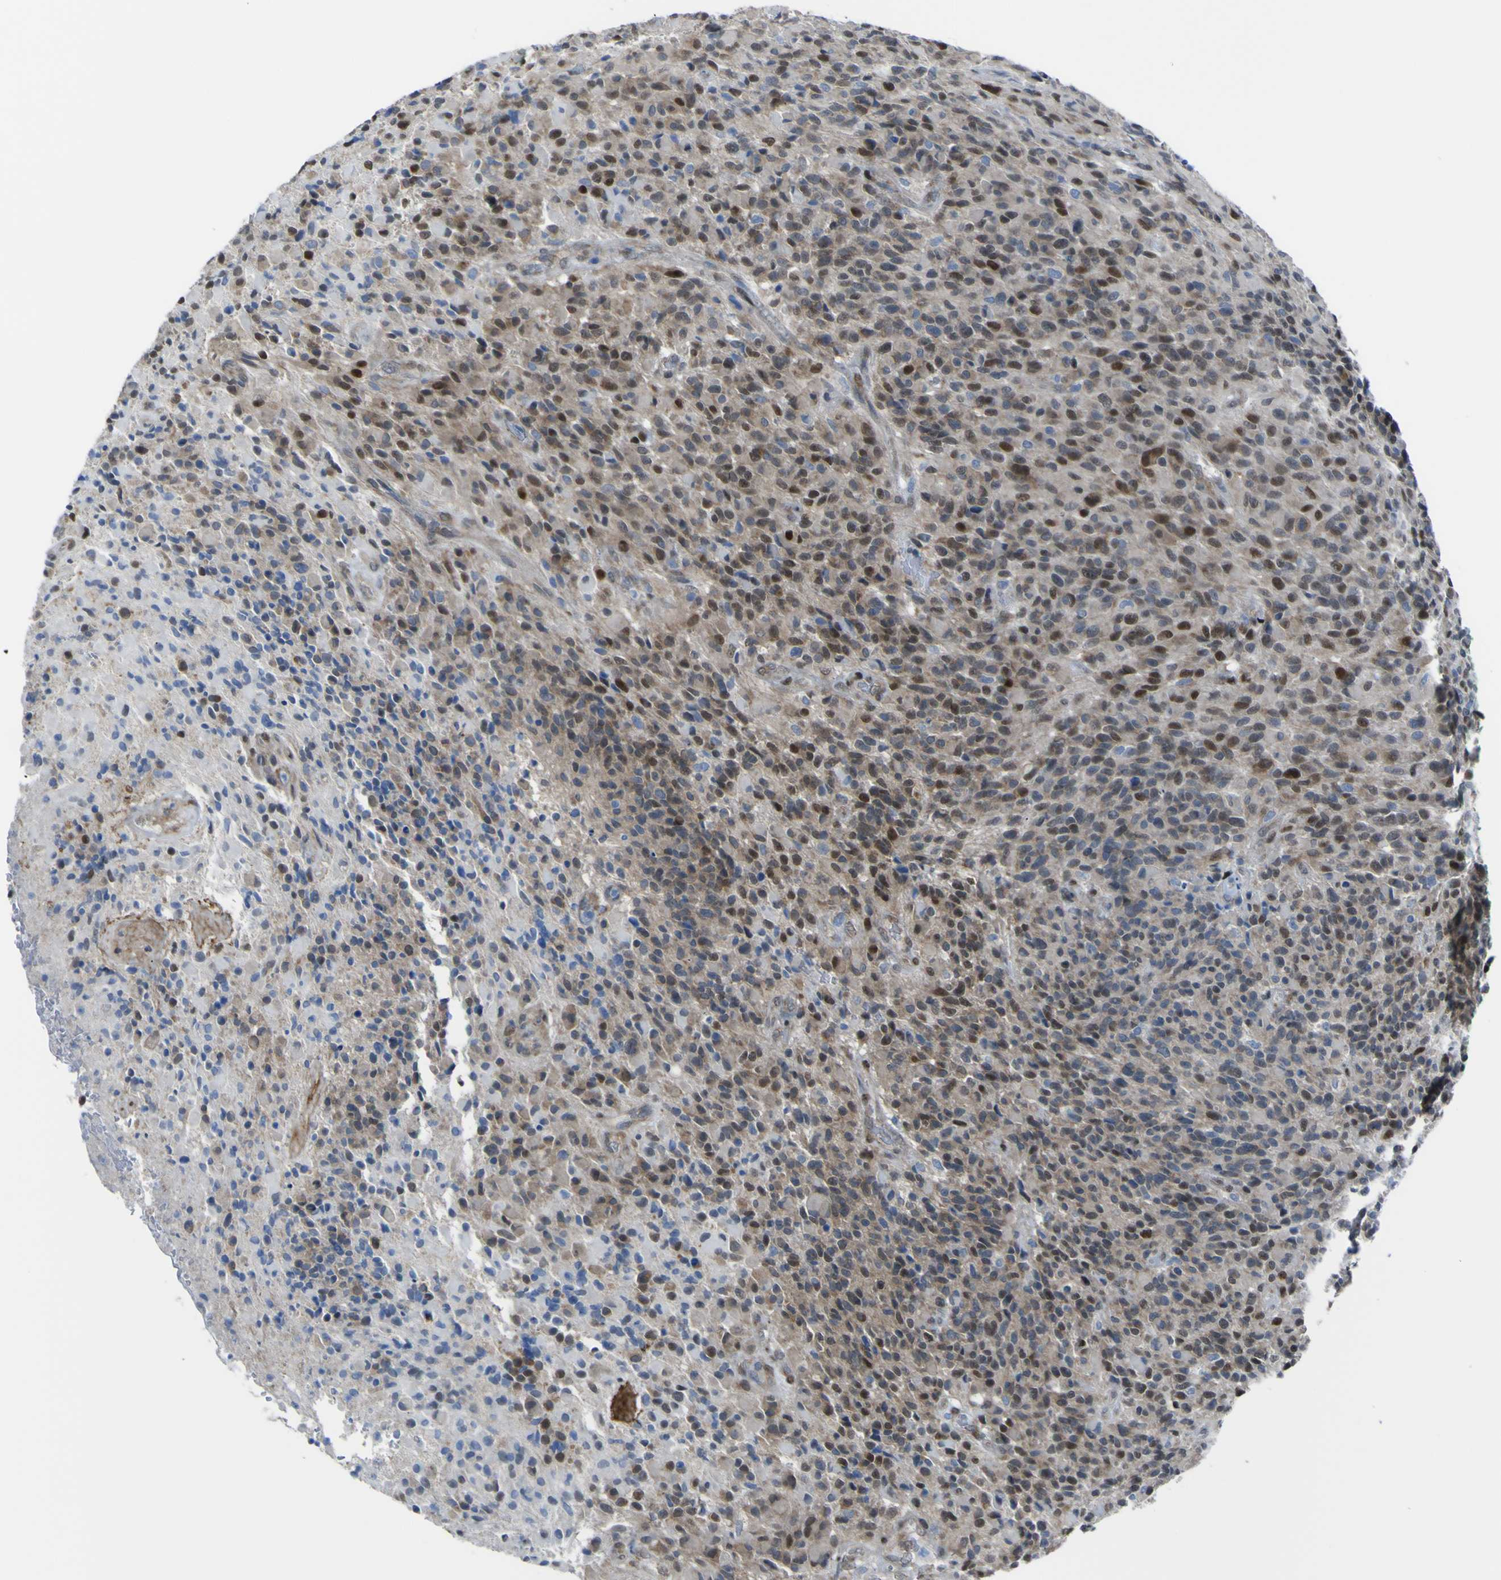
{"staining": {"intensity": "moderate", "quantity": "25%-75%", "location": "cytoplasmic/membranous,nuclear"}, "tissue": "glioma", "cell_type": "Tumor cells", "image_type": "cancer", "snomed": [{"axis": "morphology", "description": "Glioma, malignant, High grade"}, {"axis": "topography", "description": "Brain"}], "caption": "Immunohistochemistry (IHC) histopathology image of neoplastic tissue: glioma stained using immunohistochemistry (IHC) exhibits medium levels of moderate protein expression localized specifically in the cytoplasmic/membranous and nuclear of tumor cells, appearing as a cytoplasmic/membranous and nuclear brown color.", "gene": "LRRN1", "patient": {"sex": "male", "age": 71}}